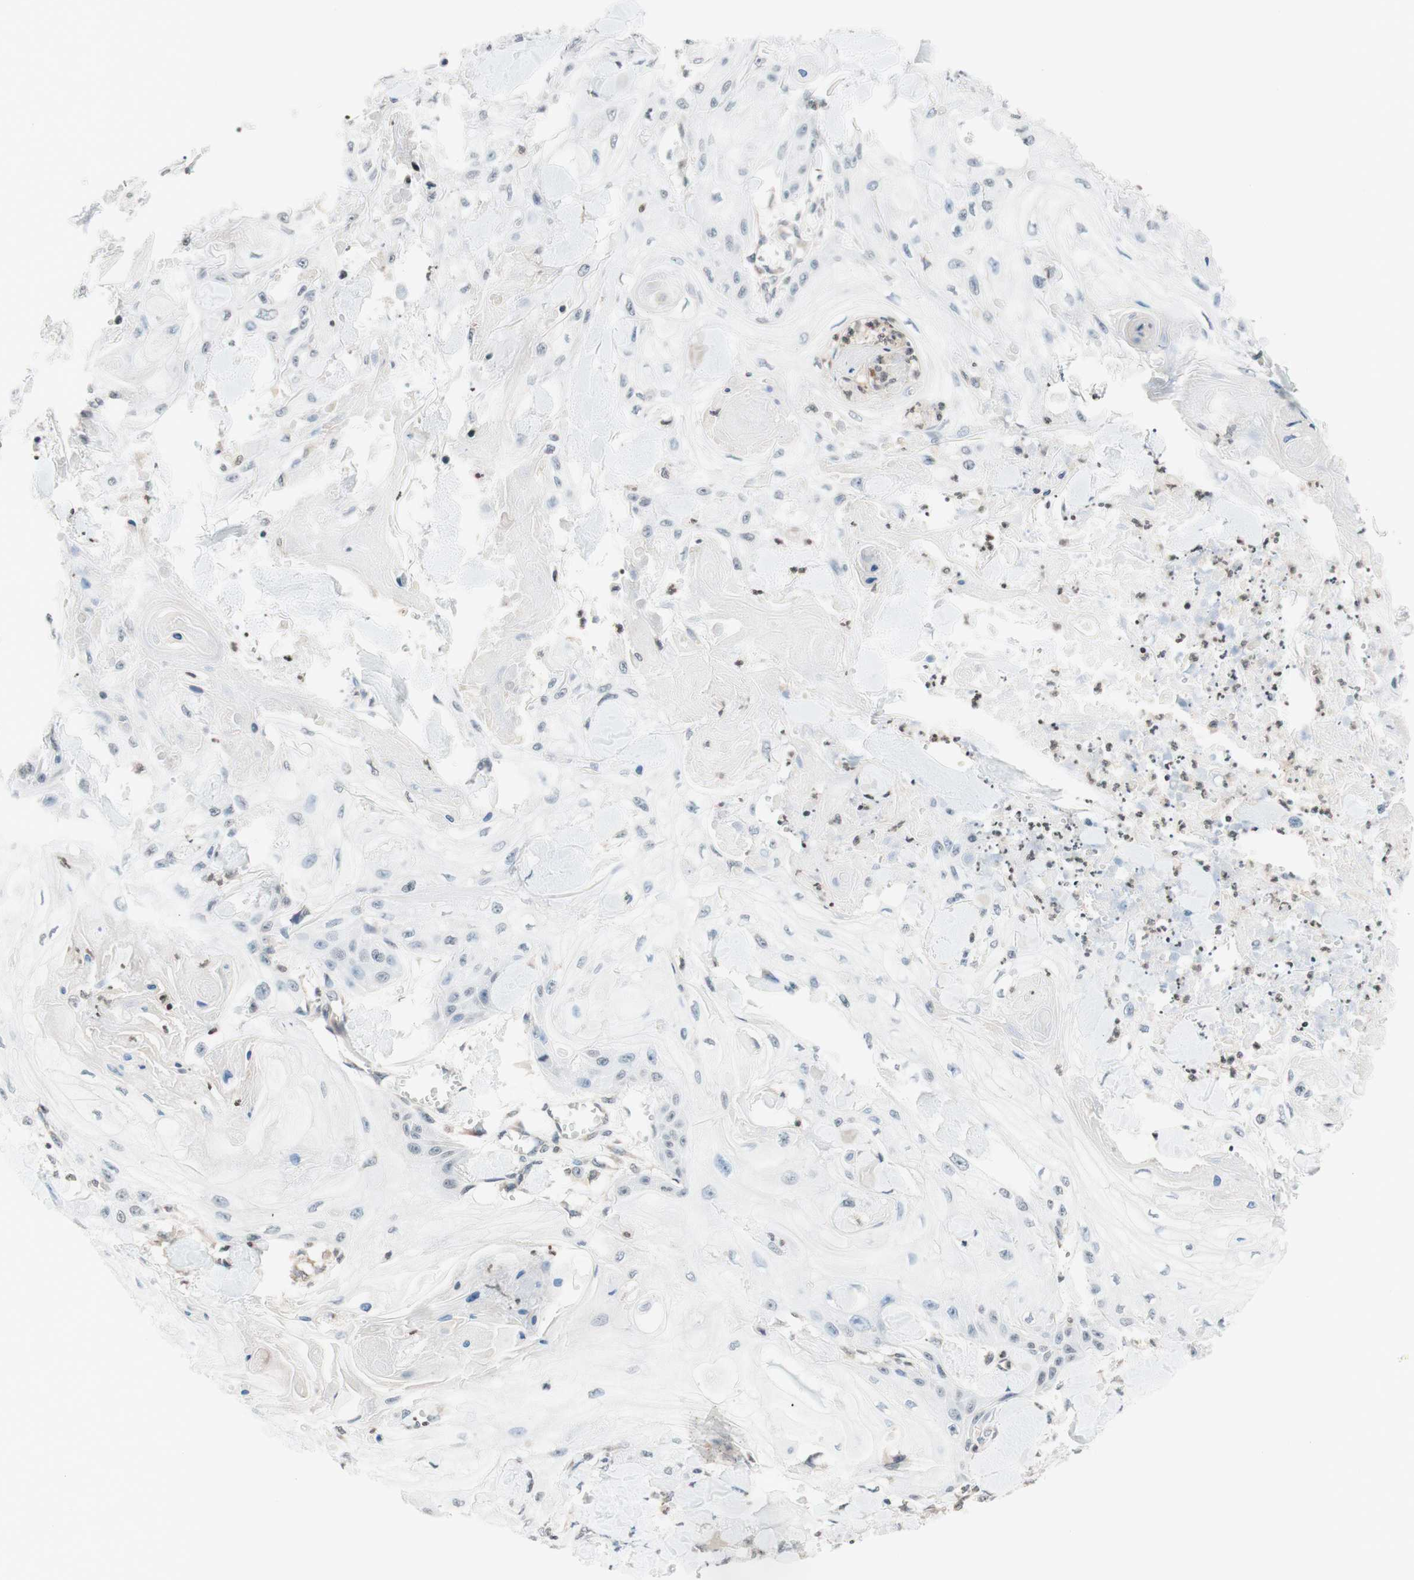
{"staining": {"intensity": "negative", "quantity": "none", "location": "none"}, "tissue": "skin cancer", "cell_type": "Tumor cells", "image_type": "cancer", "snomed": [{"axis": "morphology", "description": "Squamous cell carcinoma, NOS"}, {"axis": "topography", "description": "Skin"}], "caption": "Immunohistochemistry histopathology image of neoplastic tissue: skin cancer stained with DAB shows no significant protein positivity in tumor cells. The staining was performed using DAB (3,3'-diaminobenzidine) to visualize the protein expression in brown, while the nuclei were stained in blue with hematoxylin (Magnification: 20x).", "gene": "WIPF1", "patient": {"sex": "male", "age": 74}}